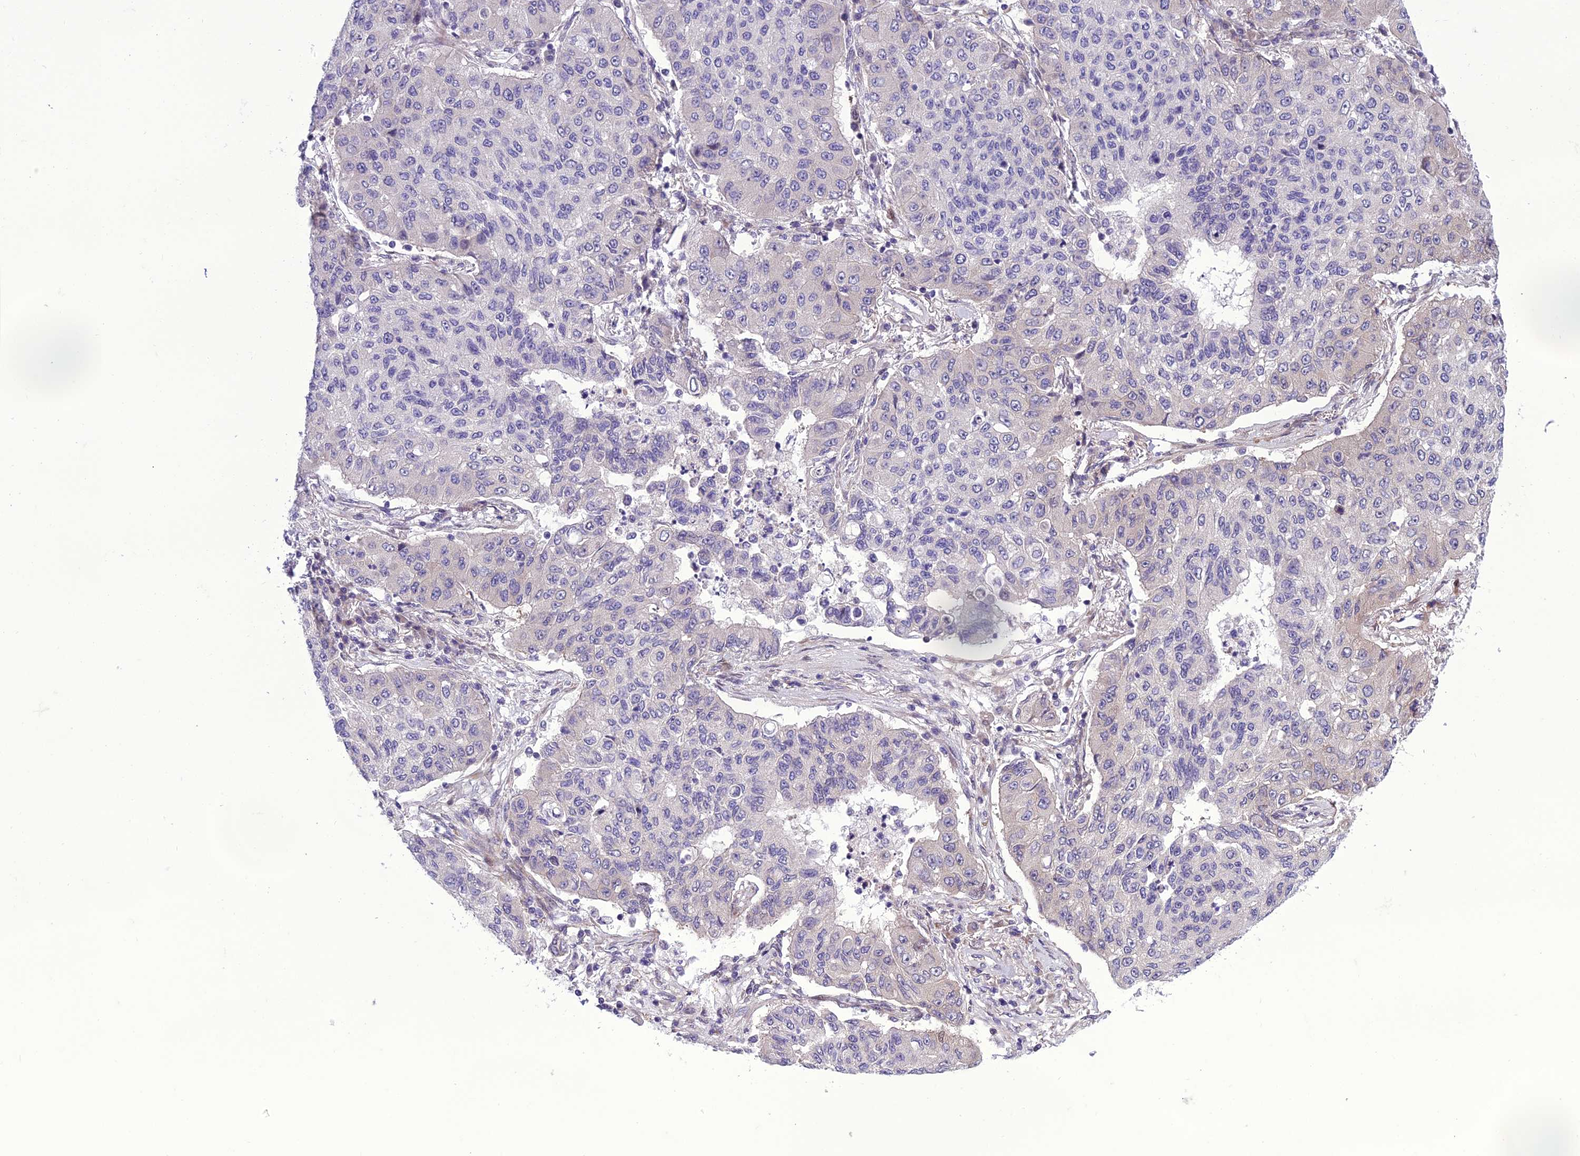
{"staining": {"intensity": "negative", "quantity": "none", "location": "none"}, "tissue": "lung cancer", "cell_type": "Tumor cells", "image_type": "cancer", "snomed": [{"axis": "morphology", "description": "Squamous cell carcinoma, NOS"}, {"axis": "topography", "description": "Lung"}], "caption": "IHC photomicrograph of human squamous cell carcinoma (lung) stained for a protein (brown), which reveals no positivity in tumor cells.", "gene": "GAB4", "patient": {"sex": "male", "age": 74}}